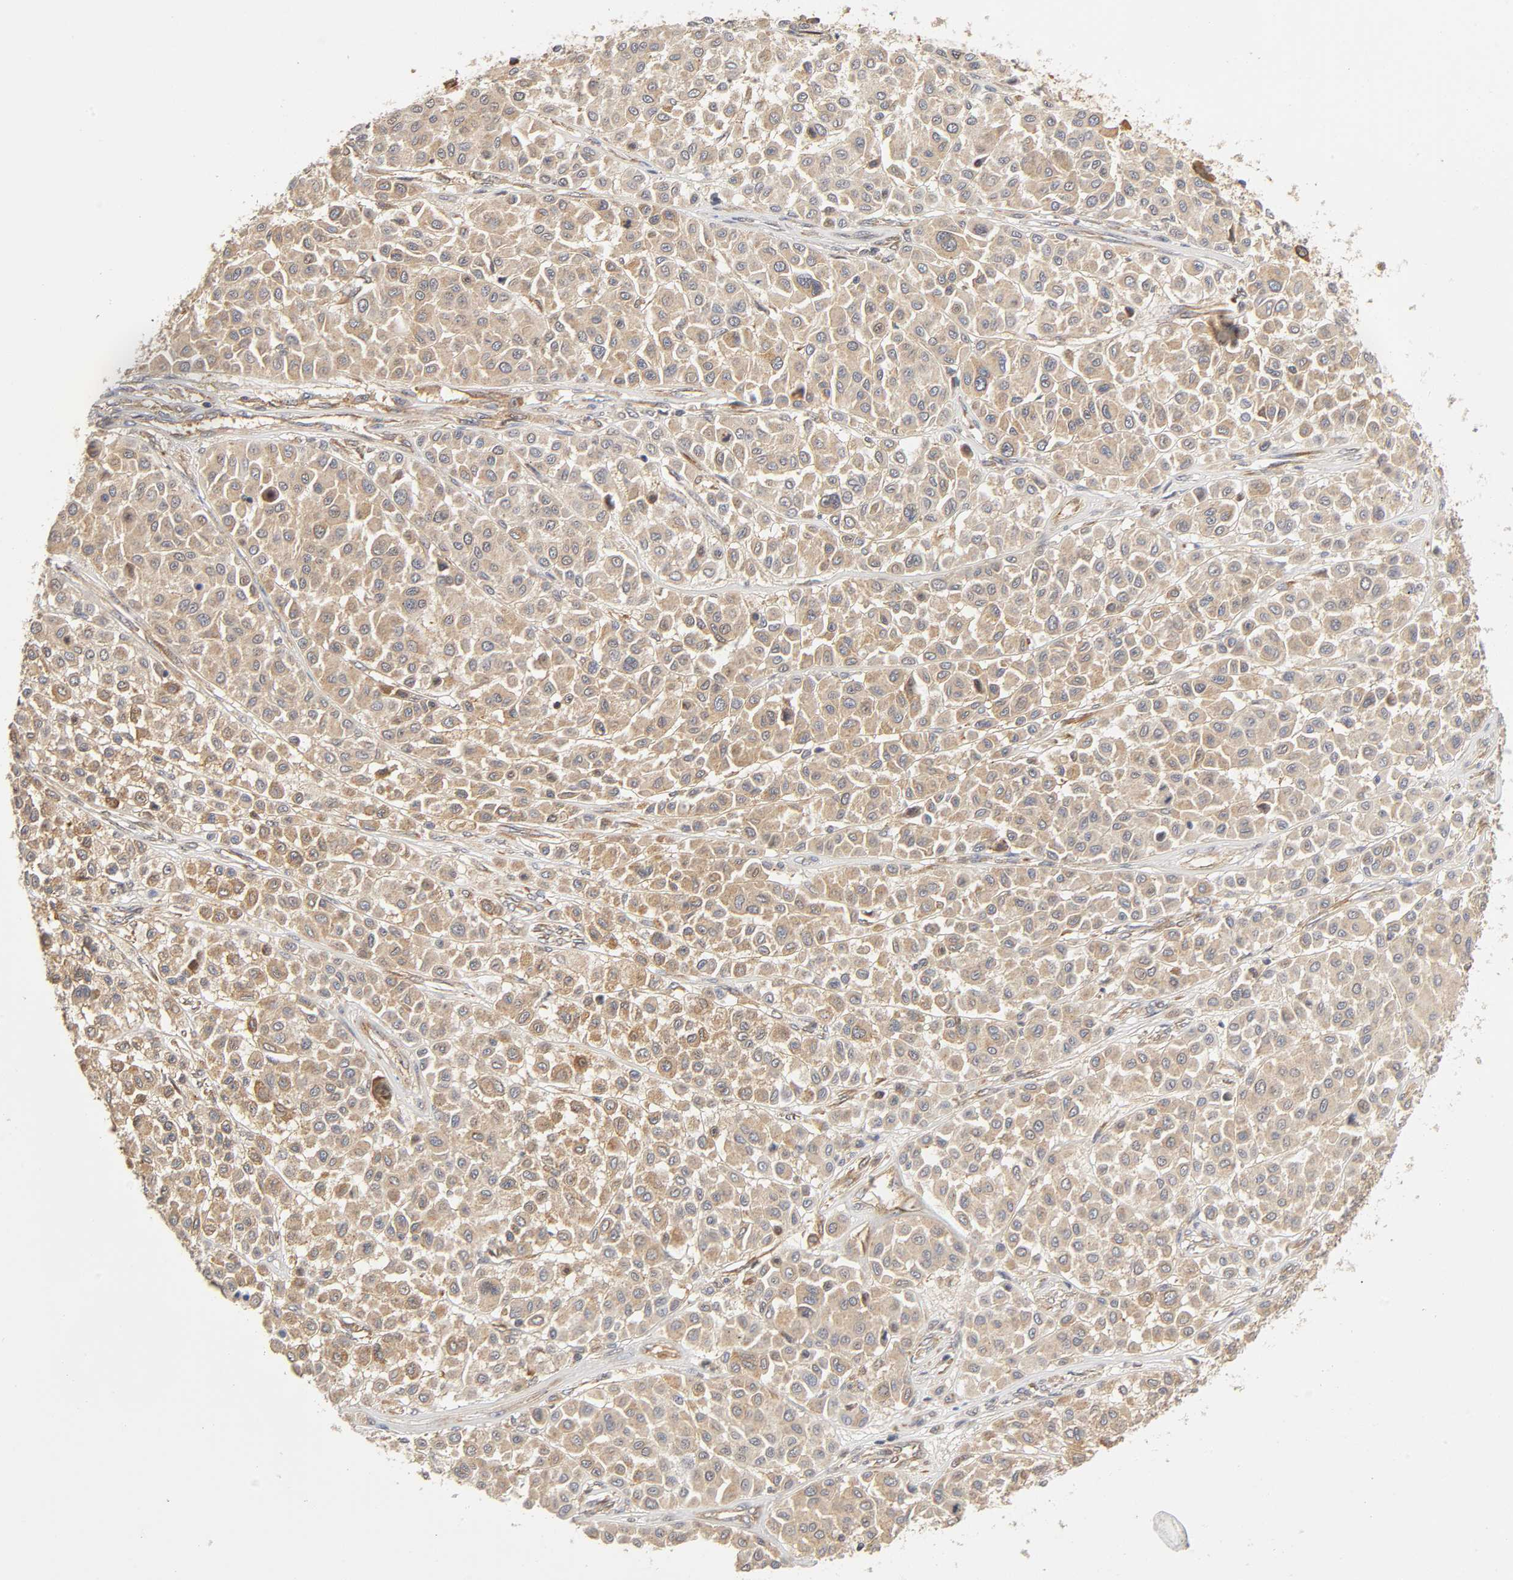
{"staining": {"intensity": "moderate", "quantity": ">75%", "location": "cytoplasmic/membranous"}, "tissue": "melanoma", "cell_type": "Tumor cells", "image_type": "cancer", "snomed": [{"axis": "morphology", "description": "Malignant melanoma, Metastatic site"}, {"axis": "topography", "description": "Soft tissue"}], "caption": "Malignant melanoma (metastatic site) tissue exhibits moderate cytoplasmic/membranous positivity in about >75% of tumor cells, visualized by immunohistochemistry. The staining is performed using DAB (3,3'-diaminobenzidine) brown chromogen to label protein expression. The nuclei are counter-stained blue using hematoxylin.", "gene": "PAFAH1B1", "patient": {"sex": "male", "age": 41}}